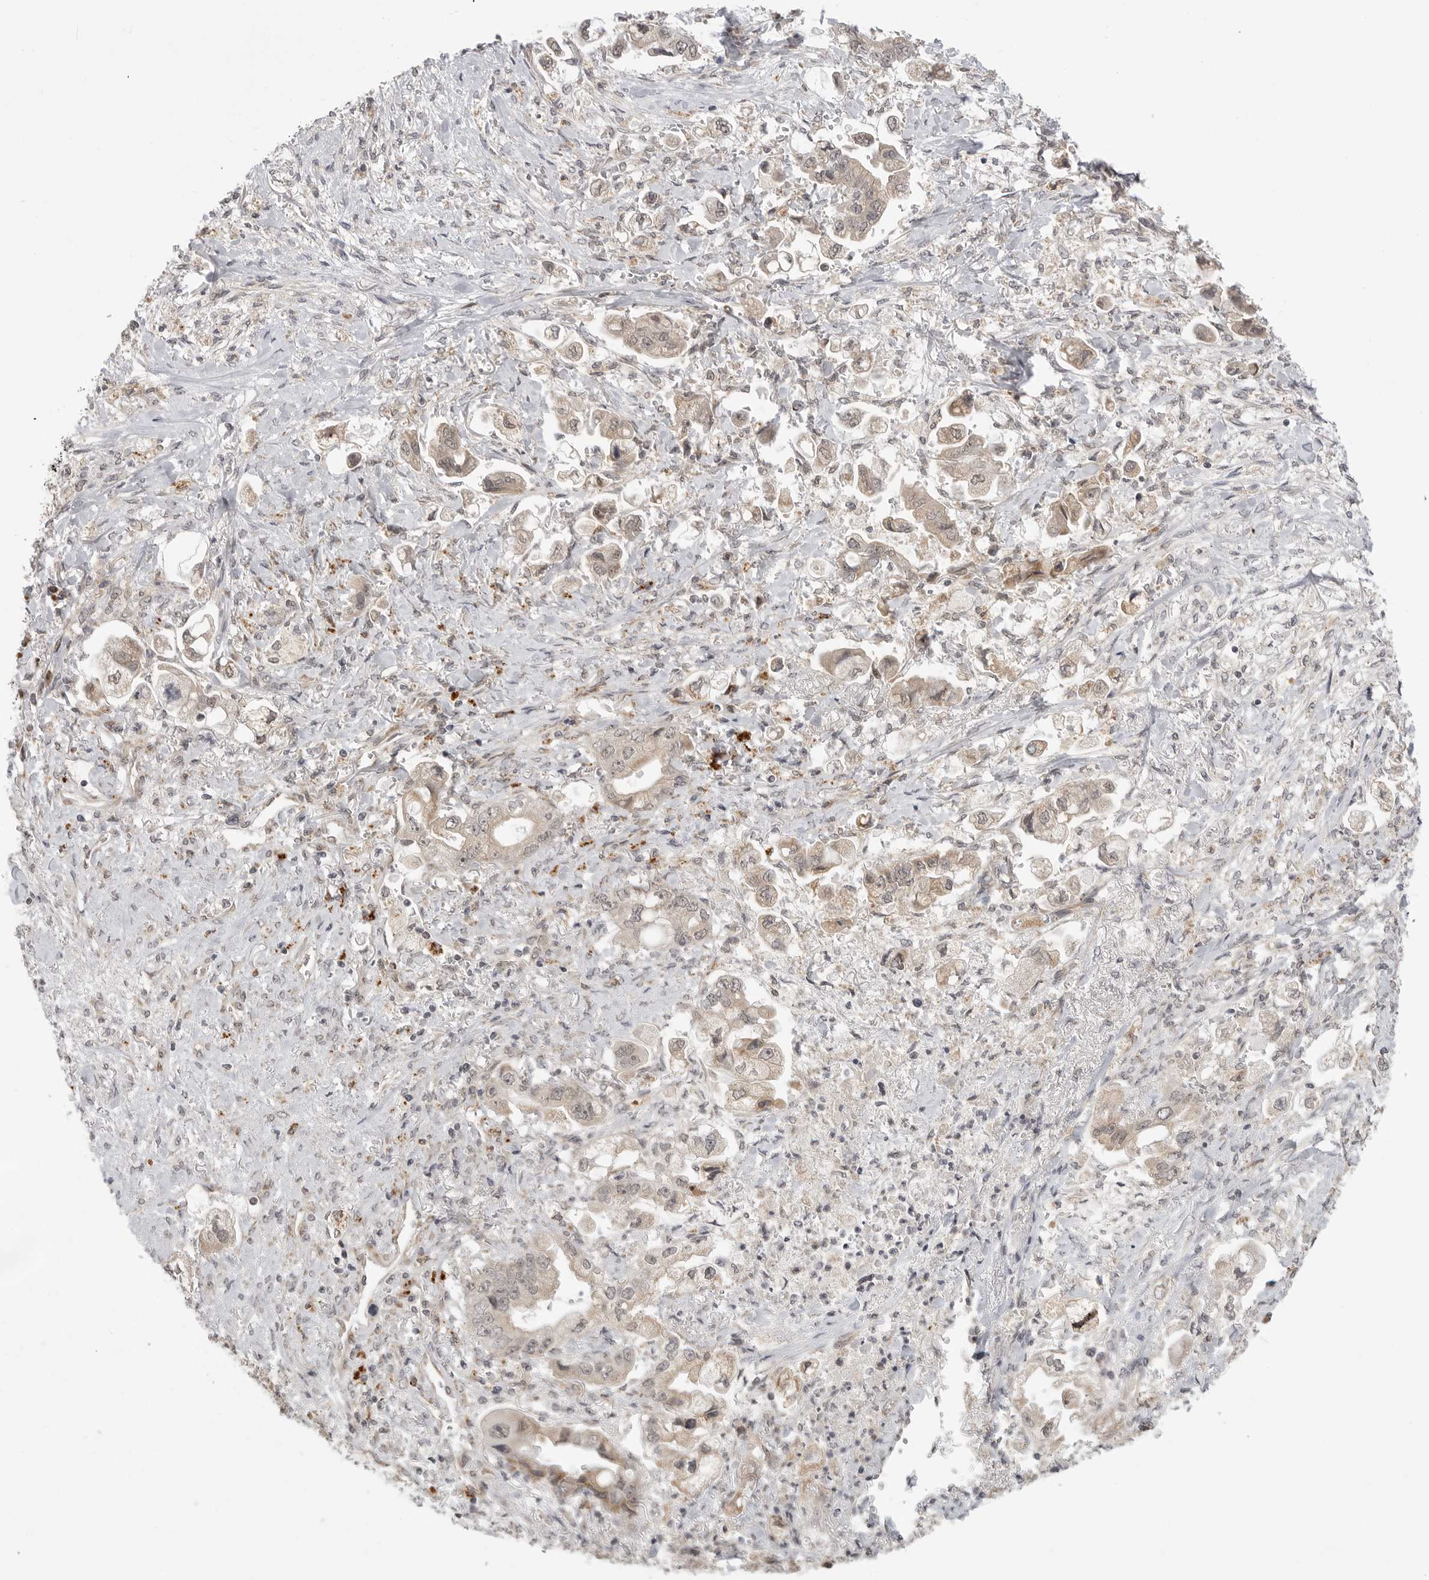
{"staining": {"intensity": "weak", "quantity": "<25%", "location": "cytoplasmic/membranous,nuclear"}, "tissue": "stomach cancer", "cell_type": "Tumor cells", "image_type": "cancer", "snomed": [{"axis": "morphology", "description": "Adenocarcinoma, NOS"}, {"axis": "topography", "description": "Stomach"}], "caption": "Immunohistochemistry photomicrograph of neoplastic tissue: human adenocarcinoma (stomach) stained with DAB (3,3'-diaminobenzidine) shows no significant protein staining in tumor cells.", "gene": "KALRN", "patient": {"sex": "male", "age": 62}}